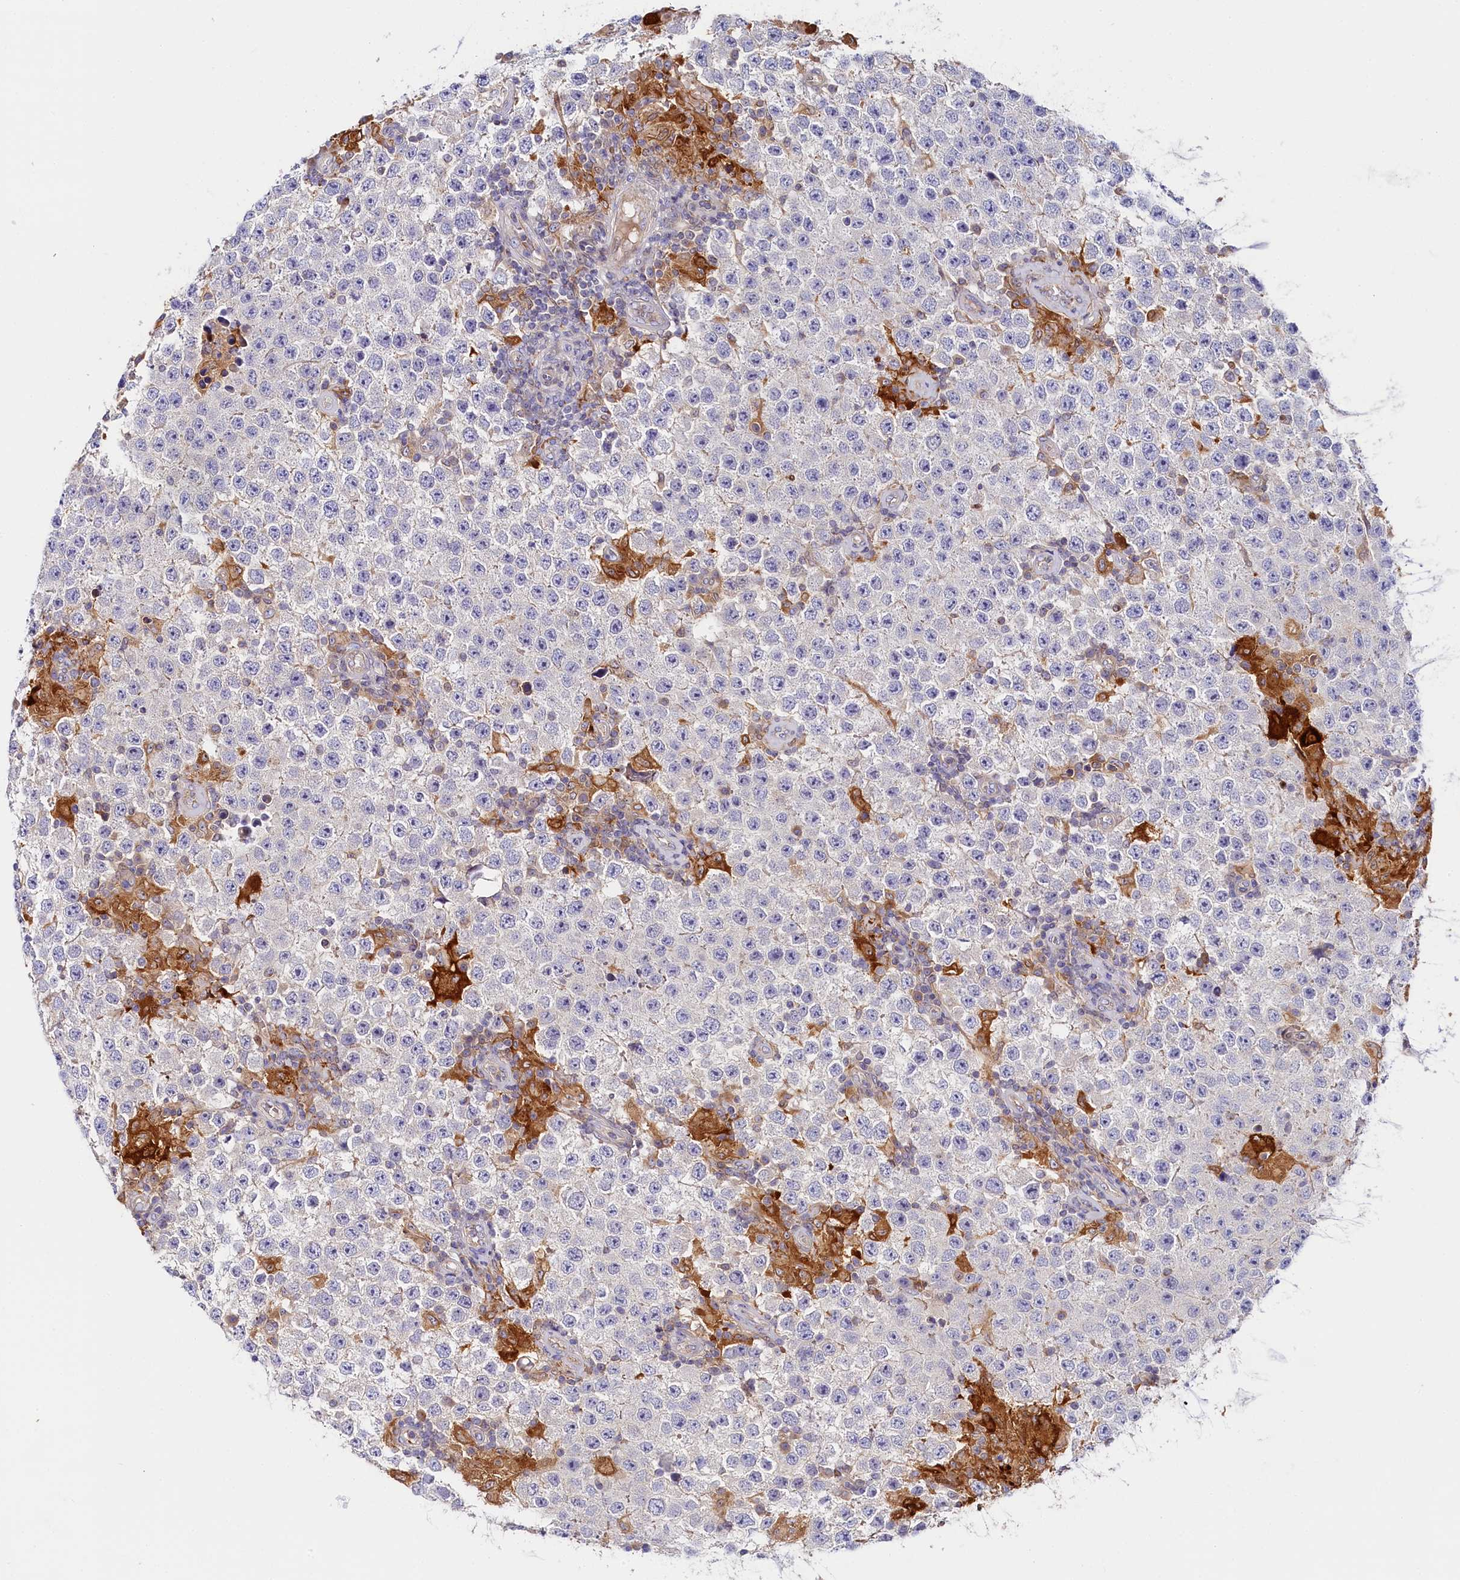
{"staining": {"intensity": "negative", "quantity": "none", "location": "none"}, "tissue": "testis cancer", "cell_type": "Tumor cells", "image_type": "cancer", "snomed": [{"axis": "morphology", "description": "Normal tissue, NOS"}, {"axis": "morphology", "description": "Urothelial carcinoma, High grade"}, {"axis": "morphology", "description": "Seminoma, NOS"}, {"axis": "morphology", "description": "Carcinoma, Embryonal, NOS"}, {"axis": "topography", "description": "Urinary bladder"}, {"axis": "topography", "description": "Testis"}], "caption": "Tumor cells are negative for protein expression in human urothelial carcinoma (high-grade) (testis).", "gene": "KATNB1", "patient": {"sex": "male", "age": 41}}